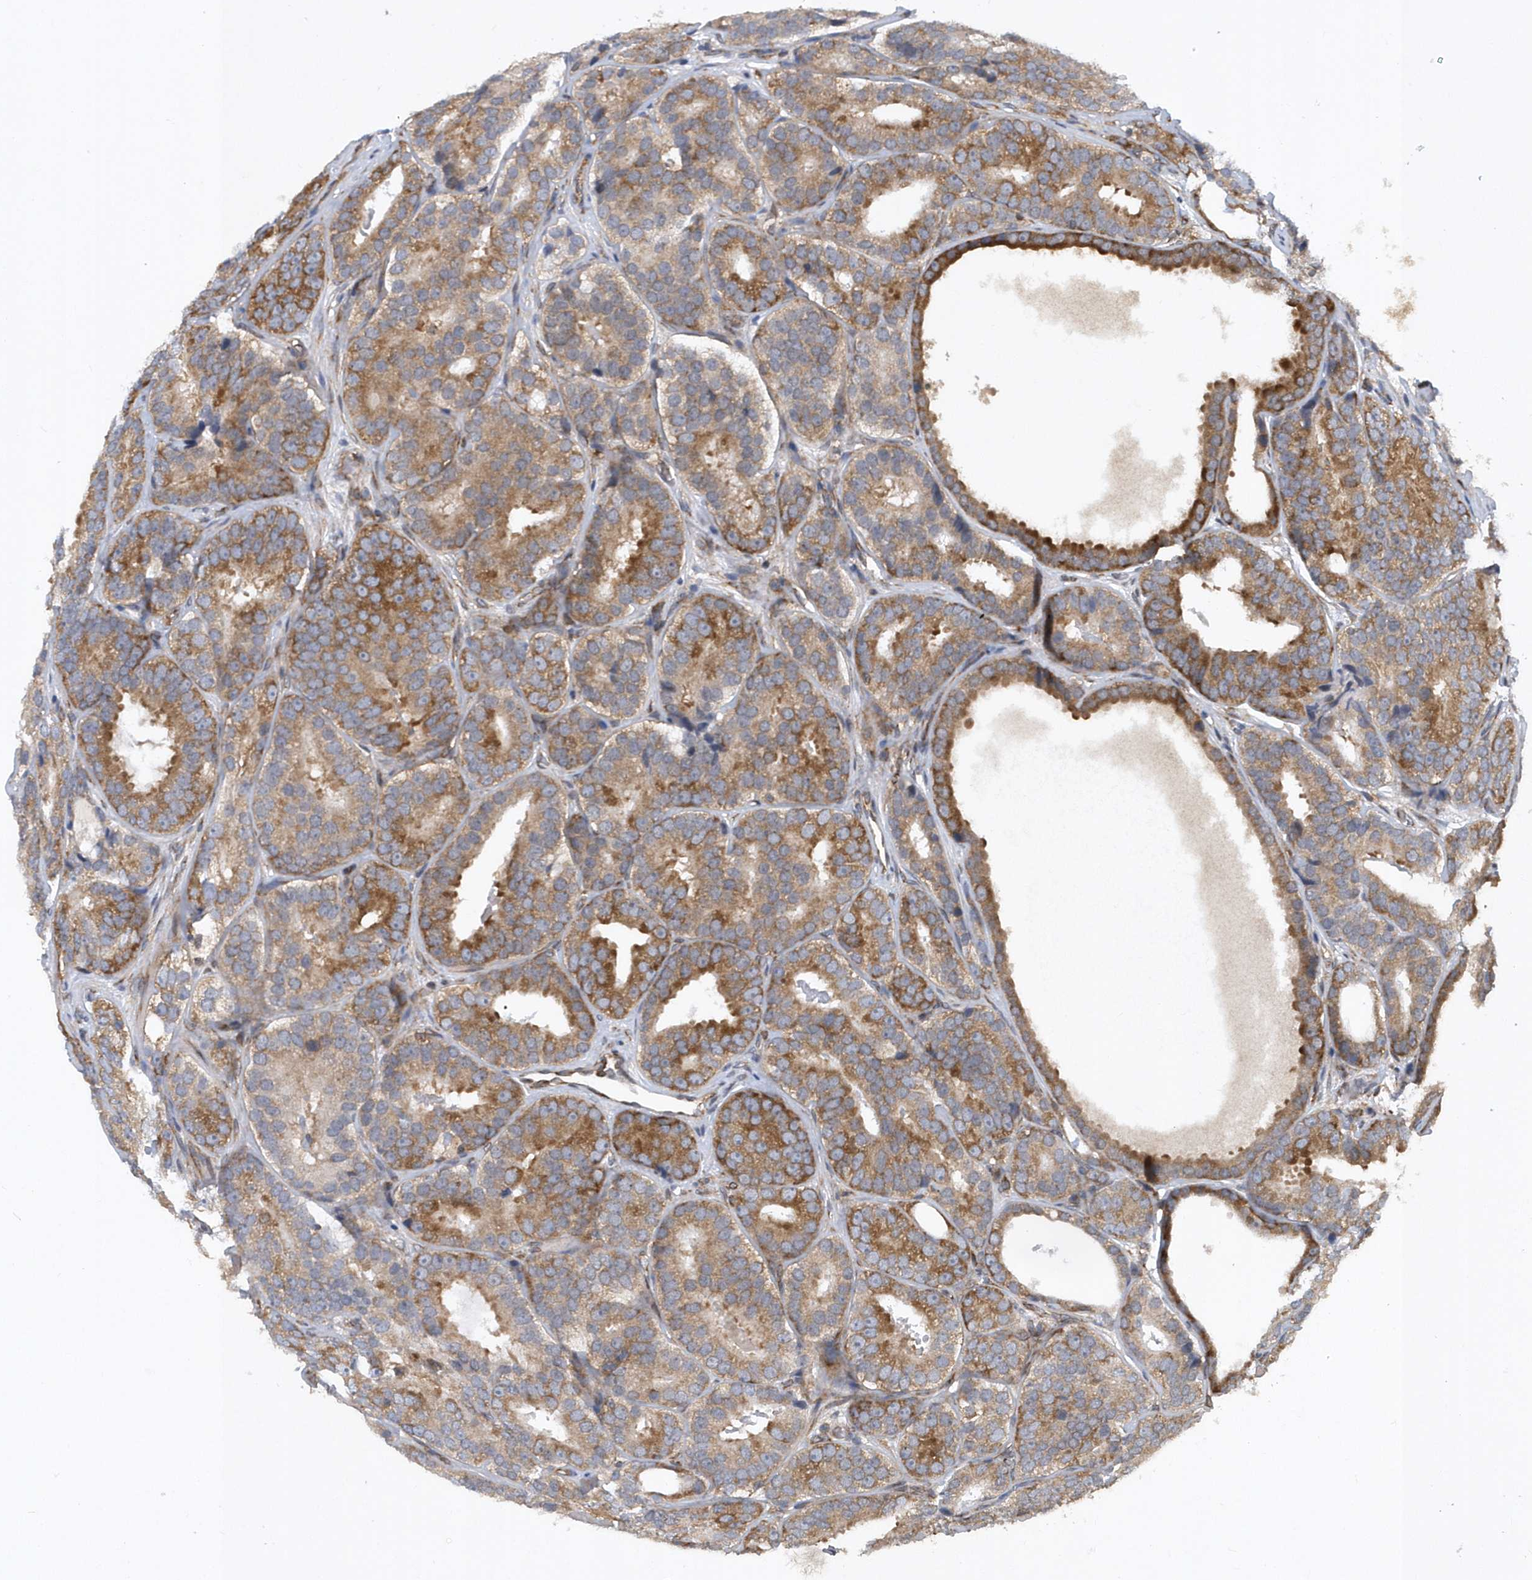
{"staining": {"intensity": "moderate", "quantity": ">75%", "location": "cytoplasmic/membranous"}, "tissue": "prostate cancer", "cell_type": "Tumor cells", "image_type": "cancer", "snomed": [{"axis": "morphology", "description": "Adenocarcinoma, High grade"}, {"axis": "topography", "description": "Prostate"}], "caption": "Prostate high-grade adenocarcinoma stained for a protein (brown) reveals moderate cytoplasmic/membranous positive positivity in about >75% of tumor cells.", "gene": "PHF1", "patient": {"sex": "male", "age": 56}}